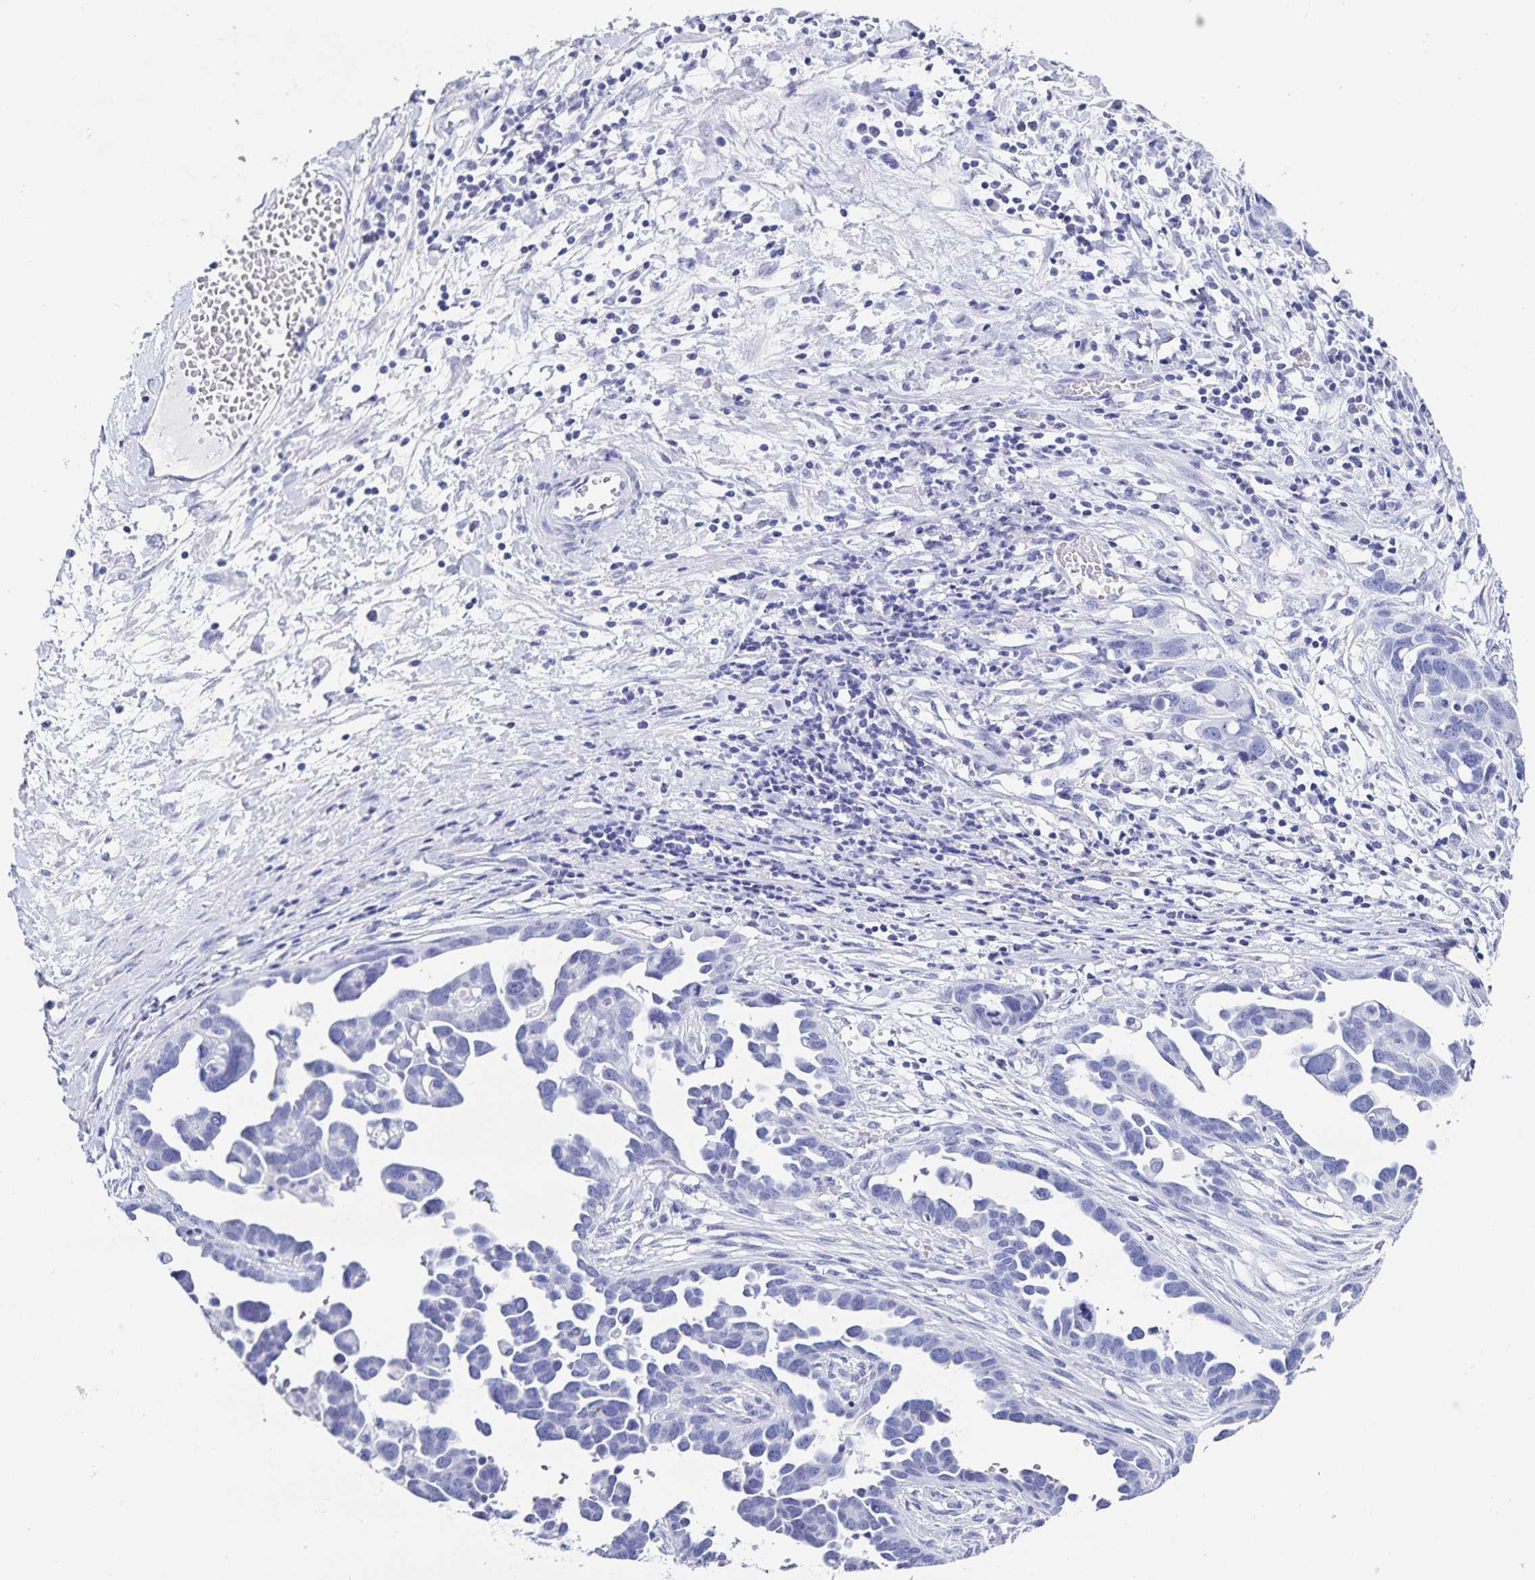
{"staining": {"intensity": "negative", "quantity": "none", "location": "none"}, "tissue": "ovarian cancer", "cell_type": "Tumor cells", "image_type": "cancer", "snomed": [{"axis": "morphology", "description": "Cystadenocarcinoma, serous, NOS"}, {"axis": "topography", "description": "Ovary"}], "caption": "DAB (3,3'-diaminobenzidine) immunohistochemical staining of human ovarian cancer (serous cystadenocarcinoma) reveals no significant positivity in tumor cells.", "gene": "C19orf73", "patient": {"sex": "female", "age": 54}}